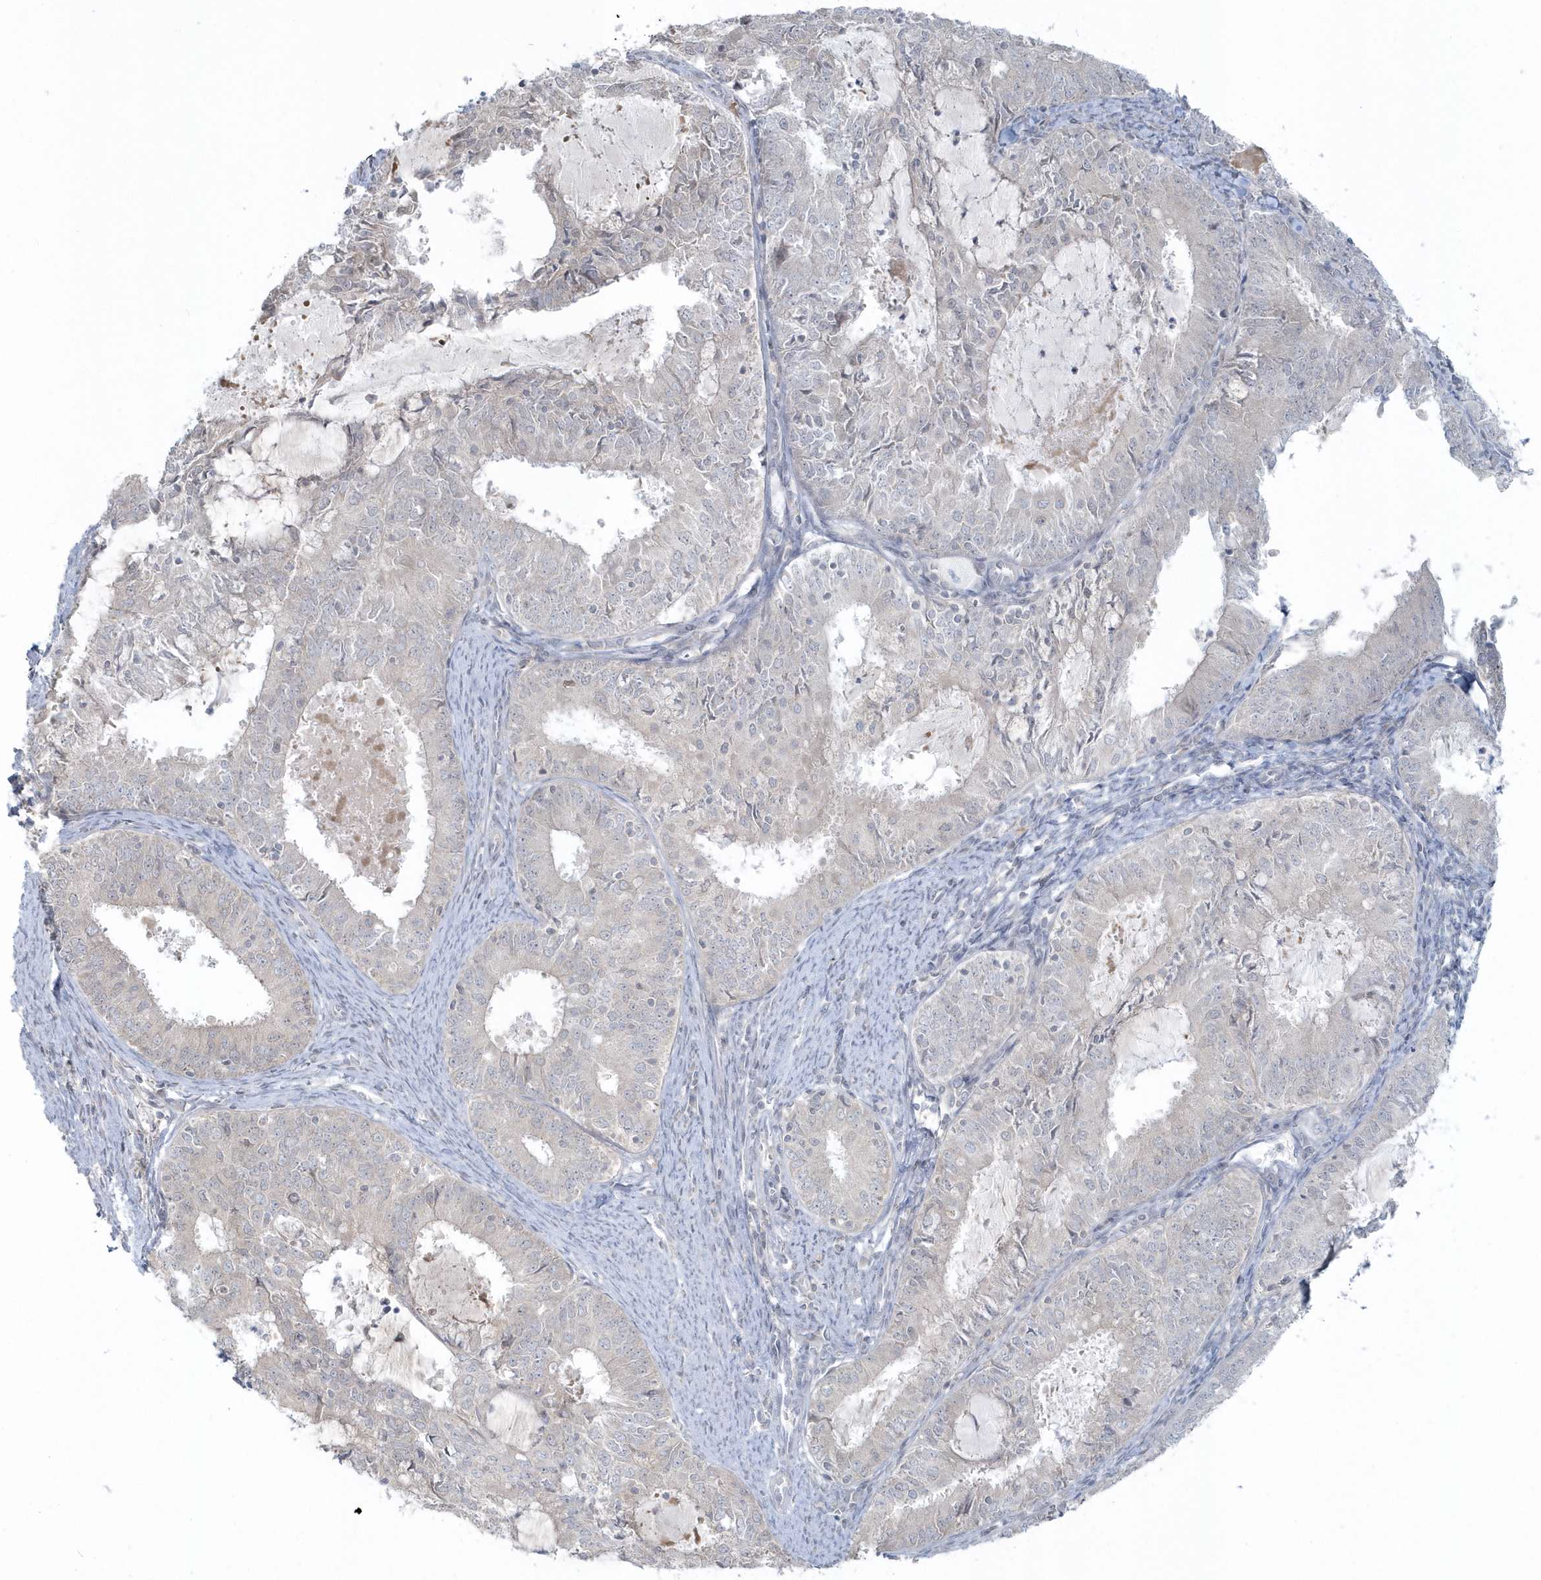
{"staining": {"intensity": "negative", "quantity": "none", "location": "none"}, "tissue": "endometrial cancer", "cell_type": "Tumor cells", "image_type": "cancer", "snomed": [{"axis": "morphology", "description": "Adenocarcinoma, NOS"}, {"axis": "topography", "description": "Endometrium"}], "caption": "High magnification brightfield microscopy of adenocarcinoma (endometrial) stained with DAB (3,3'-diaminobenzidine) (brown) and counterstained with hematoxylin (blue): tumor cells show no significant staining.", "gene": "BLTP3A", "patient": {"sex": "female", "age": 57}}